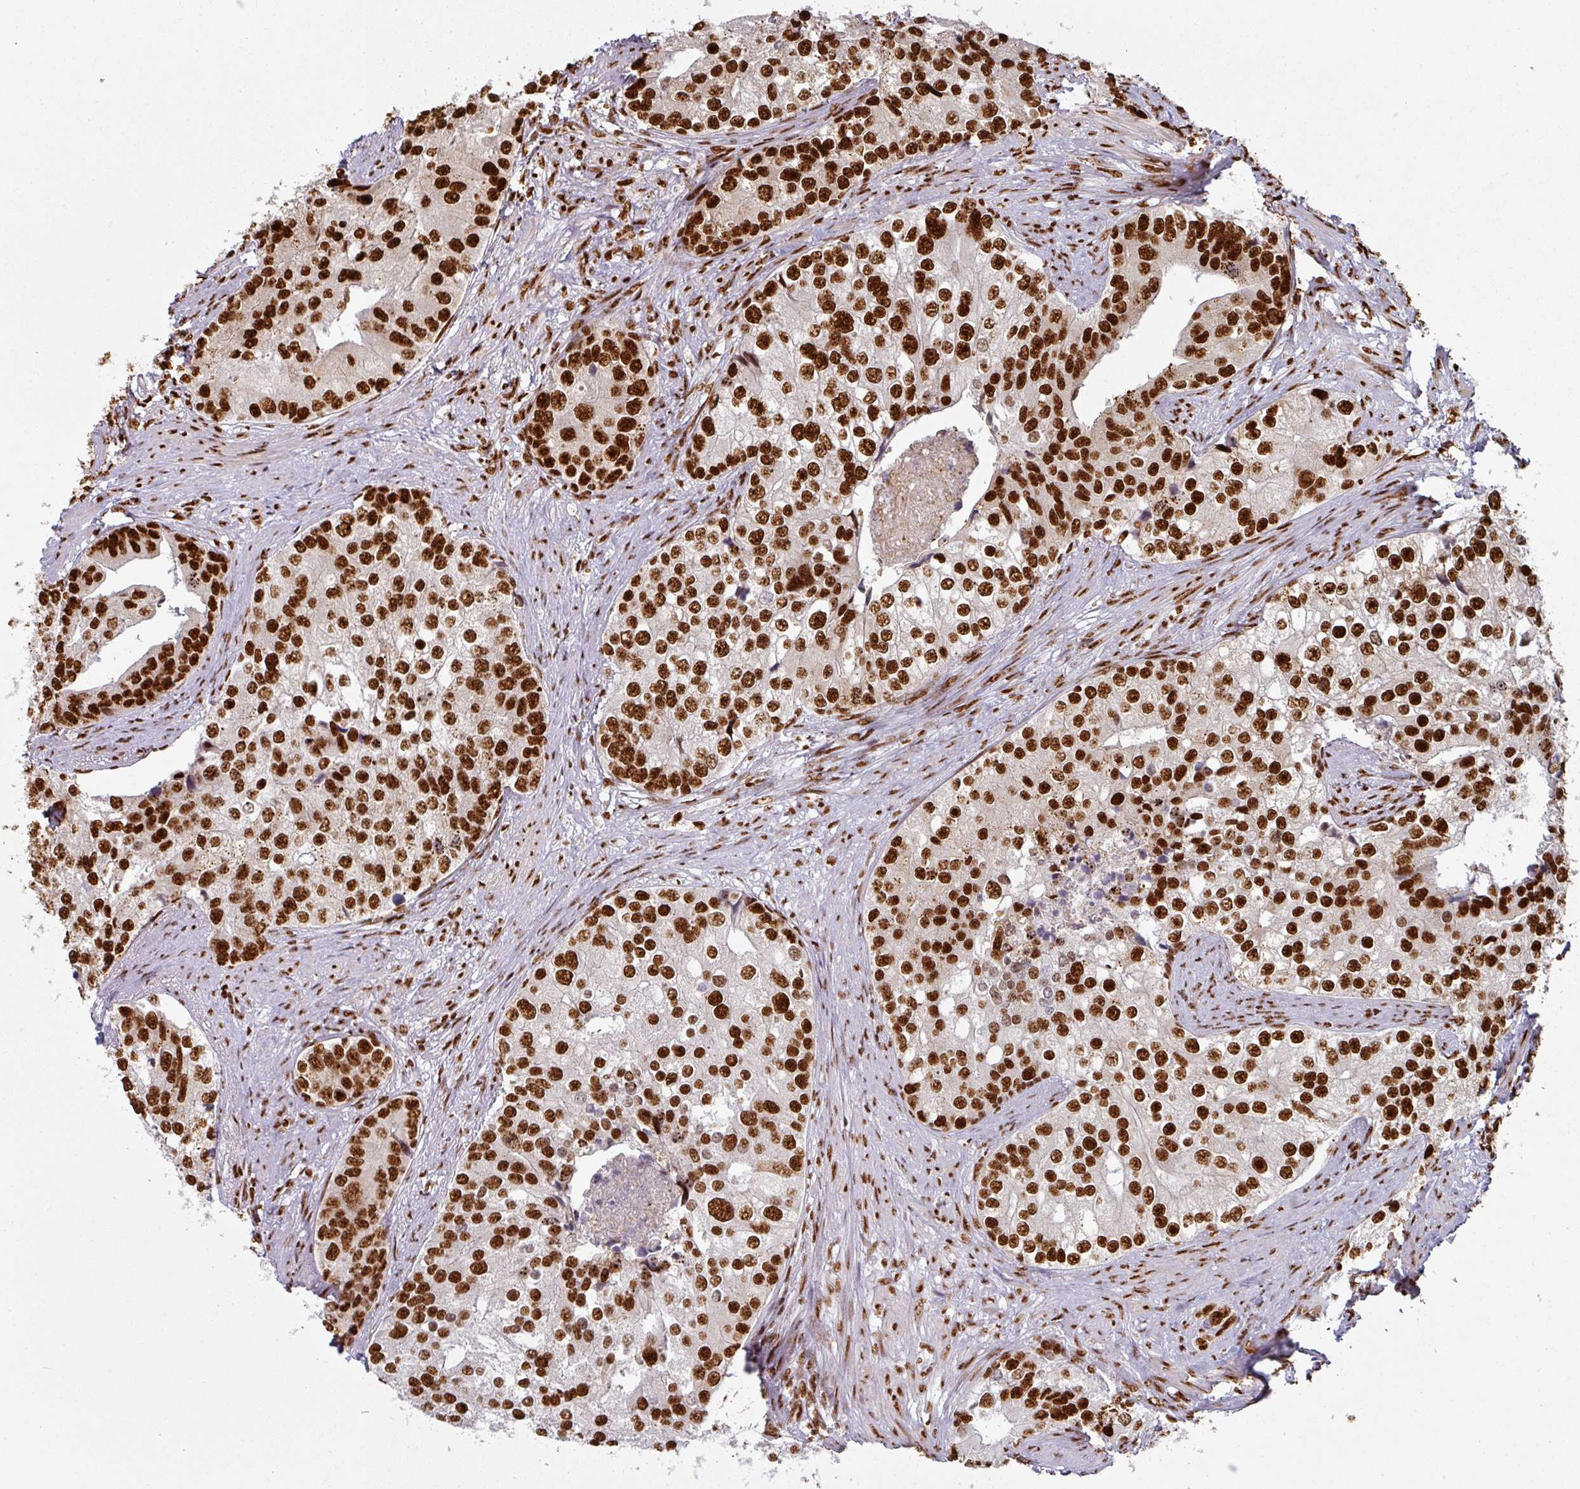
{"staining": {"intensity": "strong", "quantity": ">75%", "location": "nuclear"}, "tissue": "prostate cancer", "cell_type": "Tumor cells", "image_type": "cancer", "snomed": [{"axis": "morphology", "description": "Adenocarcinoma, High grade"}, {"axis": "topography", "description": "Prostate"}], "caption": "Immunohistochemical staining of adenocarcinoma (high-grade) (prostate) displays high levels of strong nuclear expression in about >75% of tumor cells. The staining was performed using DAB (3,3'-diaminobenzidine) to visualize the protein expression in brown, while the nuclei were stained in blue with hematoxylin (Magnification: 20x).", "gene": "SIK3", "patient": {"sex": "male", "age": 62}}